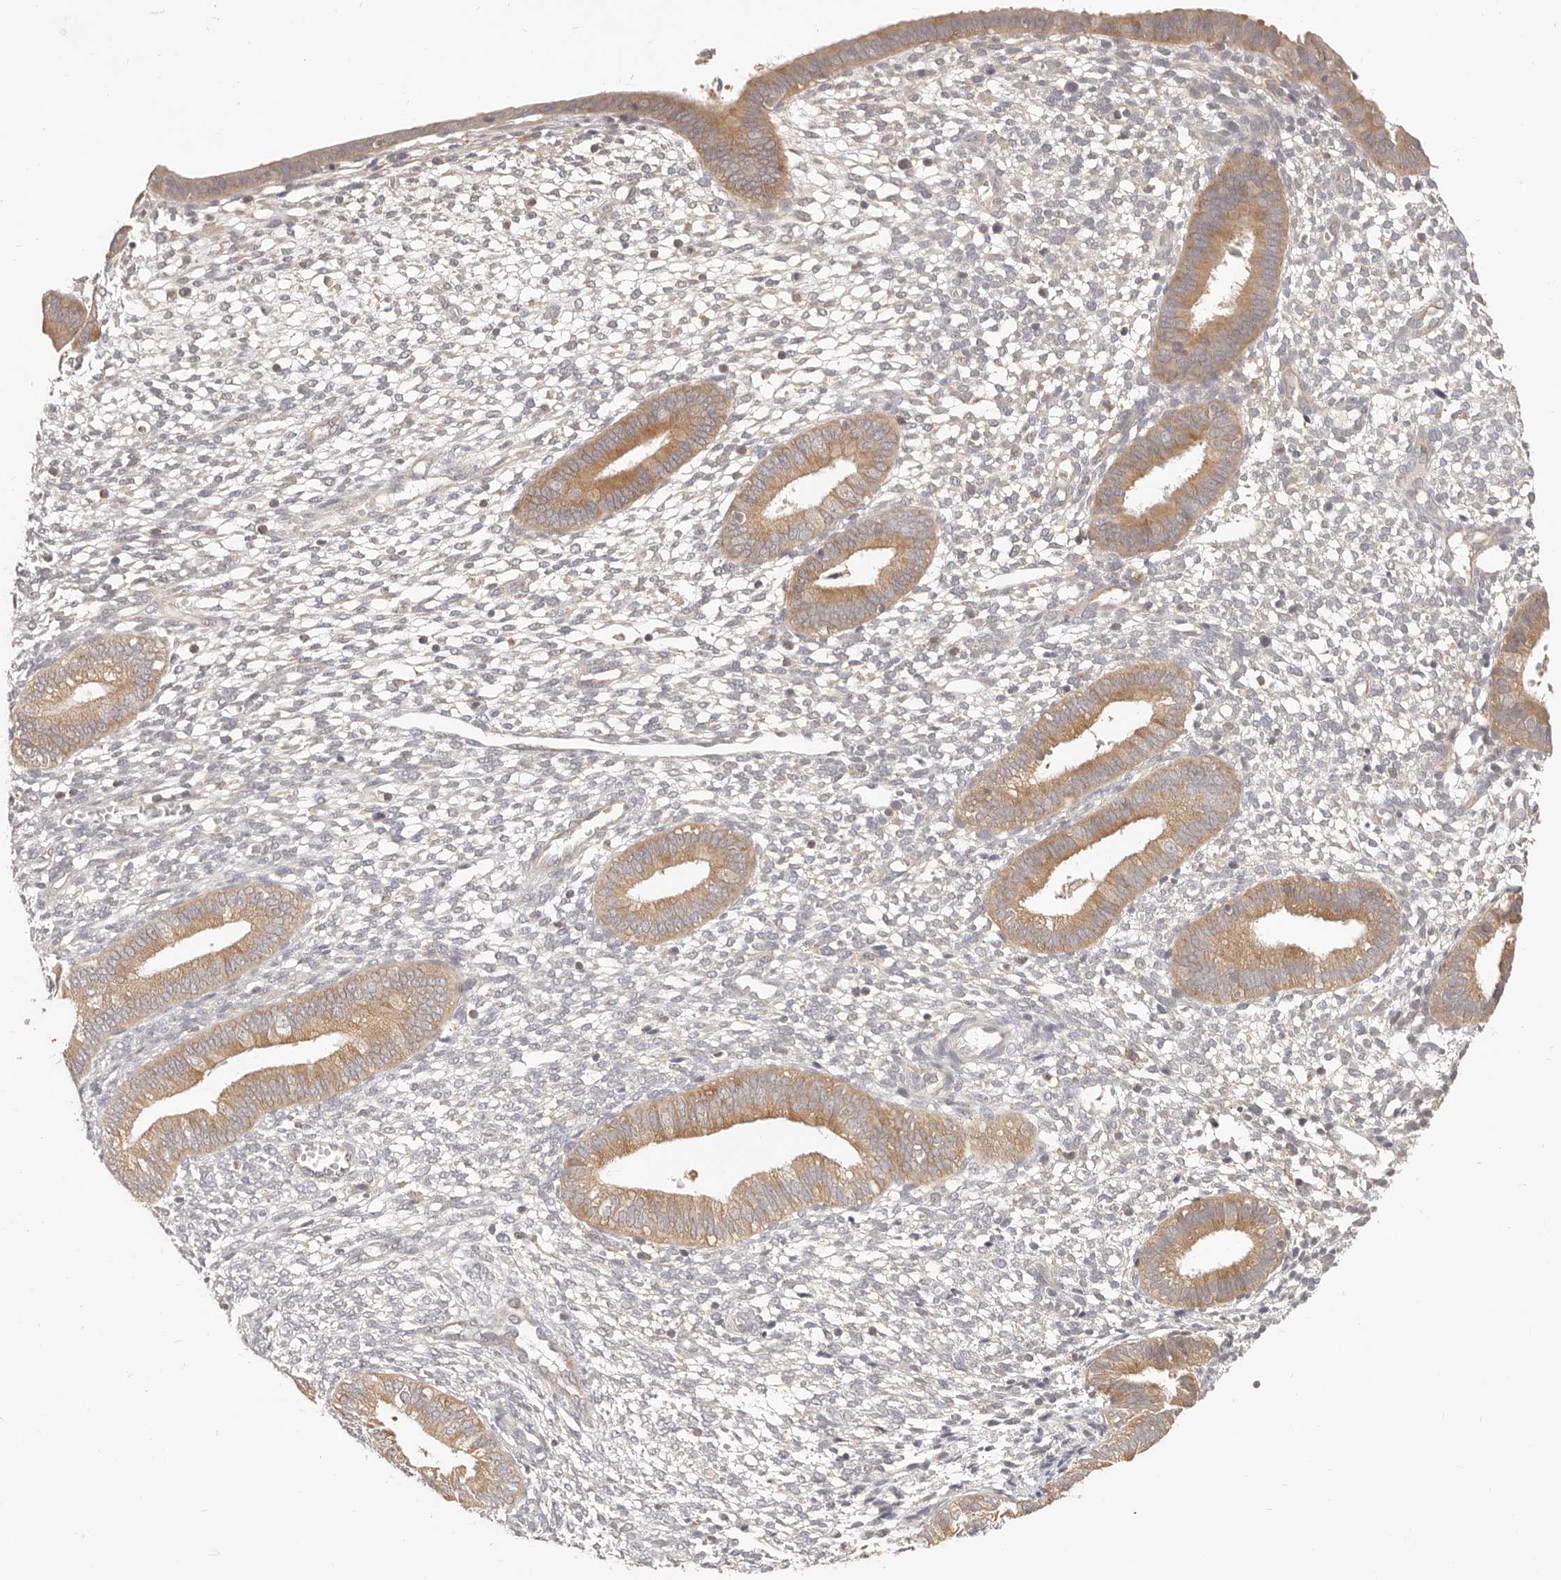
{"staining": {"intensity": "negative", "quantity": "none", "location": "none"}, "tissue": "endometrium", "cell_type": "Cells in endometrial stroma", "image_type": "normal", "snomed": [{"axis": "morphology", "description": "Normal tissue, NOS"}, {"axis": "topography", "description": "Endometrium"}], "caption": "The photomicrograph exhibits no staining of cells in endometrial stroma in unremarkable endometrium. (DAB (3,3'-diaminobenzidine) immunohistochemistry (IHC) with hematoxylin counter stain).", "gene": "DTNBP1", "patient": {"sex": "female", "age": 46}}